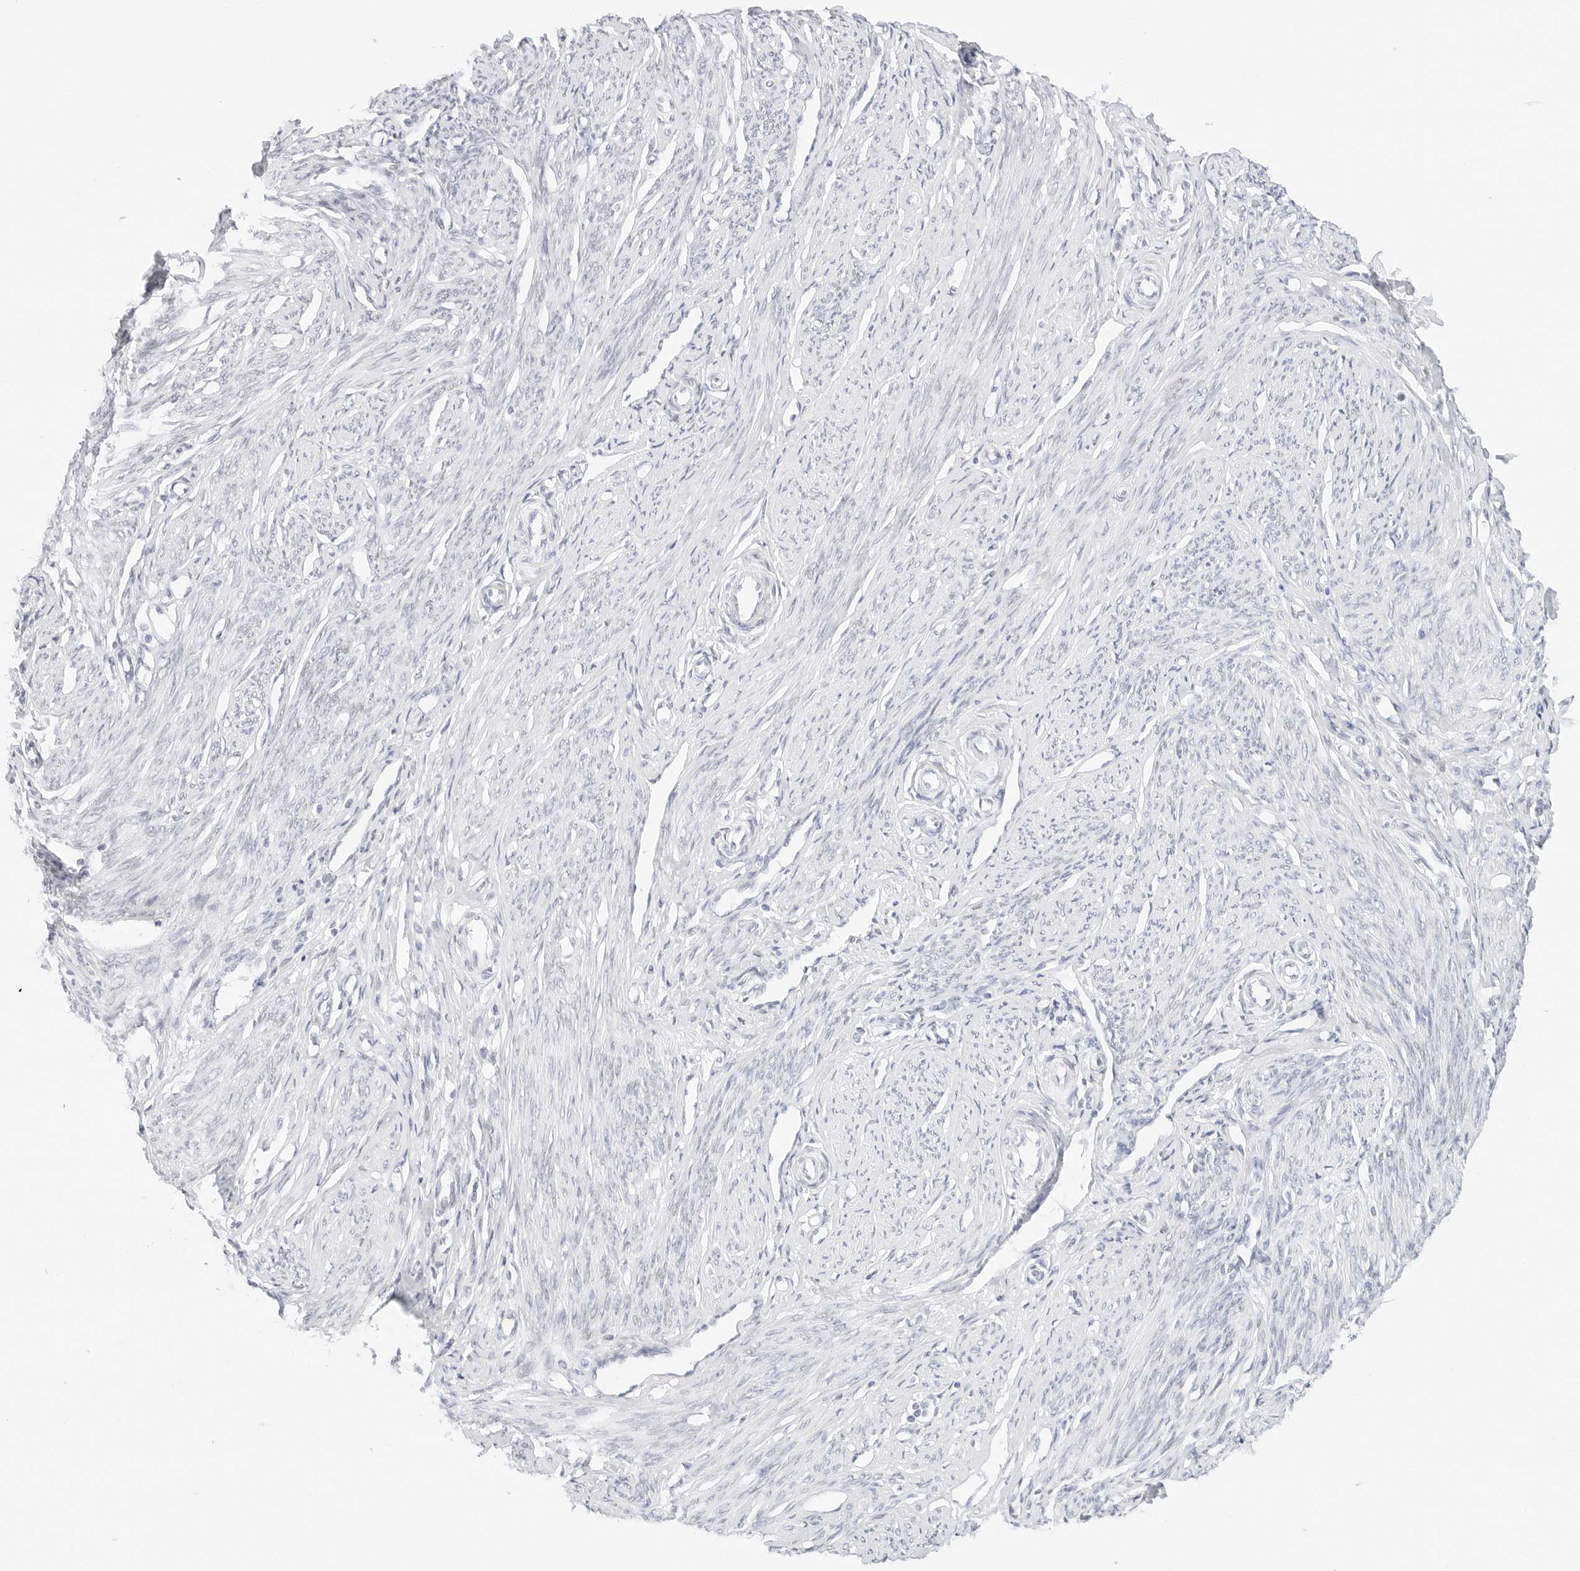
{"staining": {"intensity": "negative", "quantity": "none", "location": "none"}, "tissue": "endometrium", "cell_type": "Cells in endometrial stroma", "image_type": "normal", "snomed": [{"axis": "morphology", "description": "Normal tissue, NOS"}, {"axis": "topography", "description": "Endometrium"}], "caption": "Immunohistochemistry (IHC) of unremarkable human endometrium exhibits no staining in cells in endometrial stroma. Brightfield microscopy of IHC stained with DAB (3,3'-diaminobenzidine) (brown) and hematoxylin (blue), captured at high magnification.", "gene": "CDH1", "patient": {"sex": "female", "age": 56}}